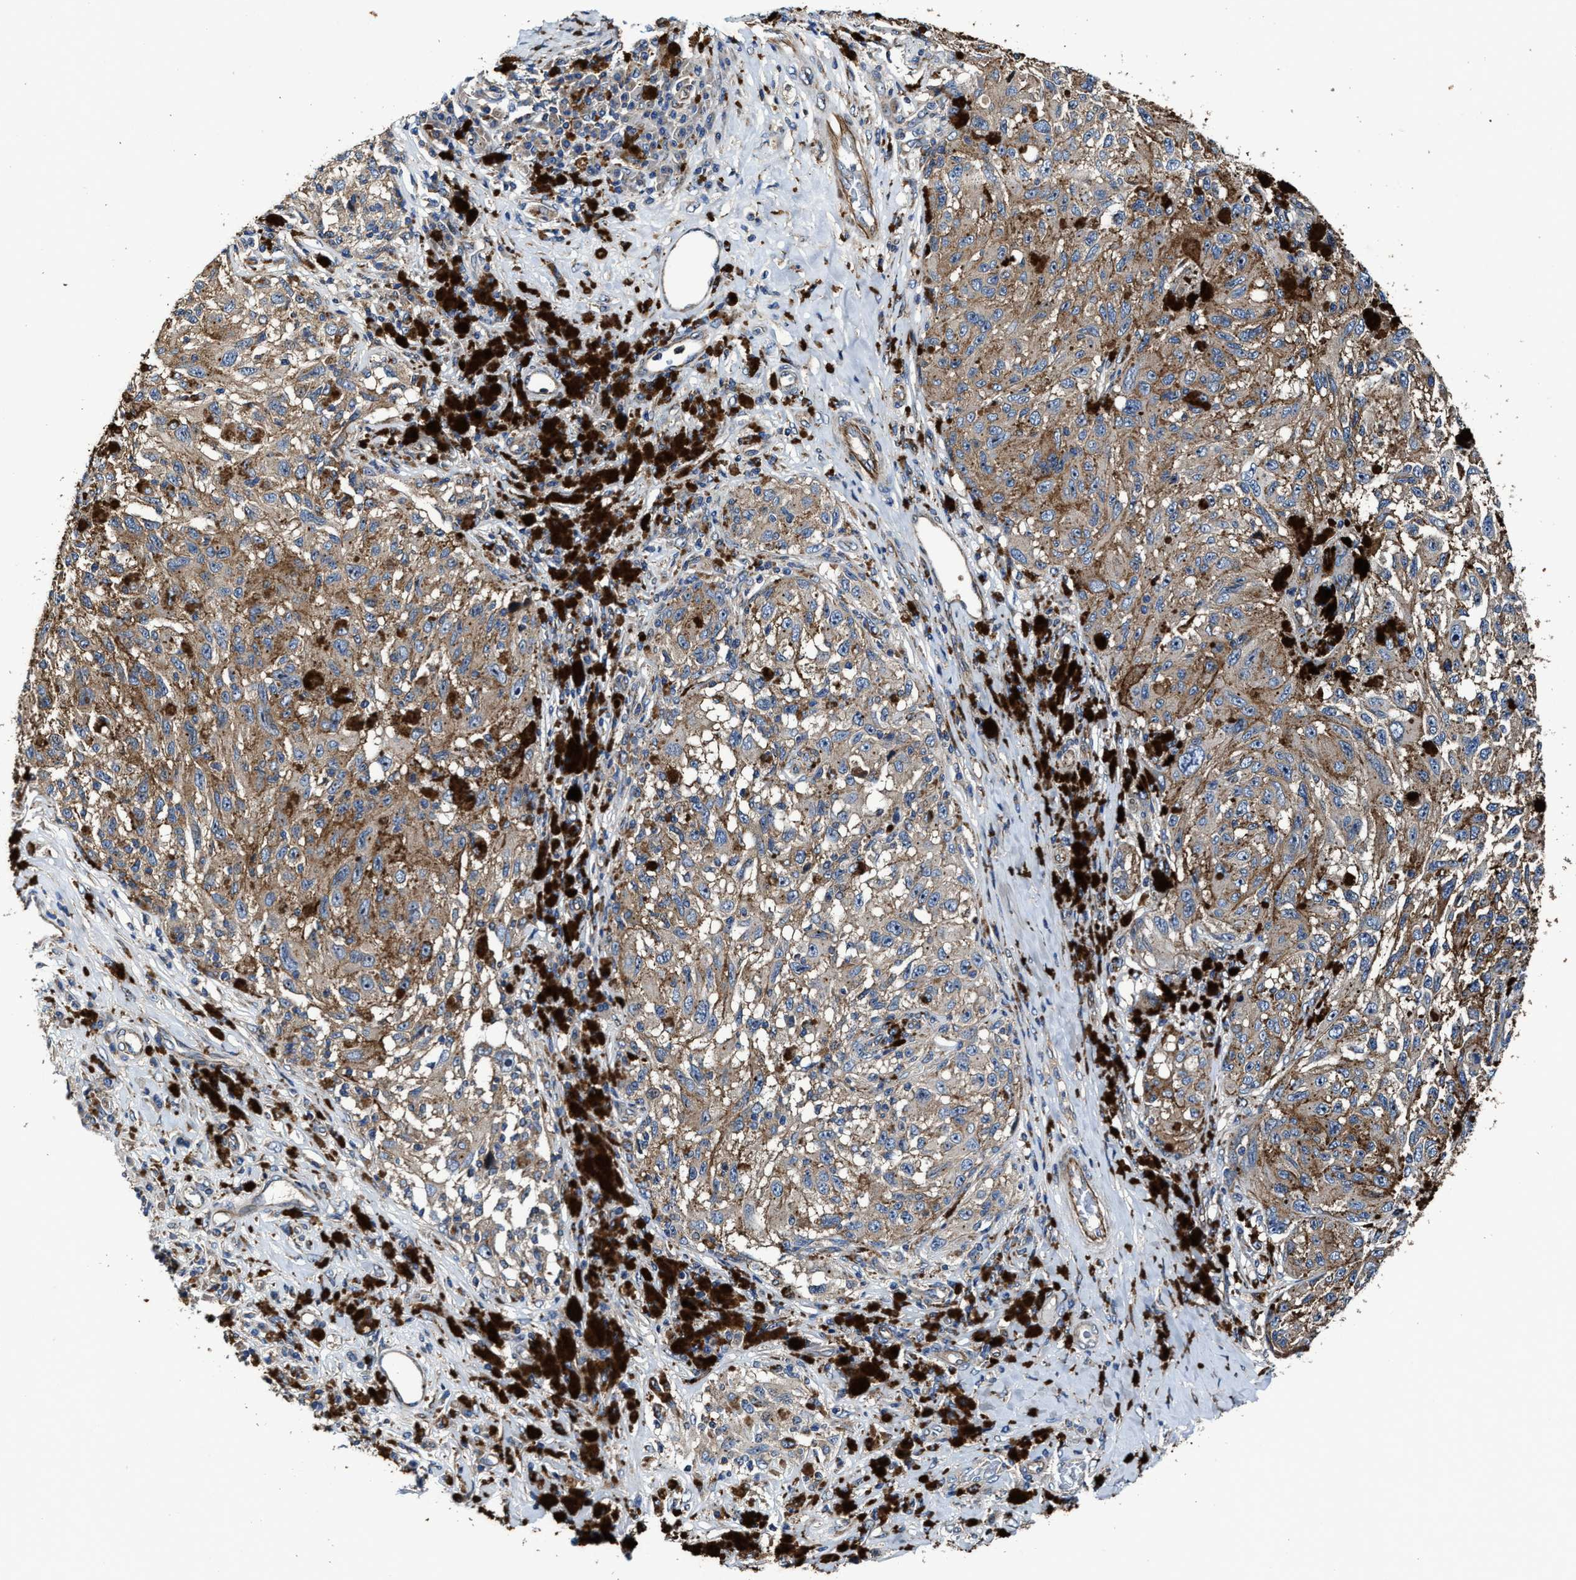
{"staining": {"intensity": "weak", "quantity": ">75%", "location": "cytoplasmic/membranous"}, "tissue": "melanoma", "cell_type": "Tumor cells", "image_type": "cancer", "snomed": [{"axis": "morphology", "description": "Malignant melanoma, NOS"}, {"axis": "topography", "description": "Skin"}], "caption": "A photomicrograph of human malignant melanoma stained for a protein shows weak cytoplasmic/membranous brown staining in tumor cells. The staining was performed using DAB to visualize the protein expression in brown, while the nuclei were stained in blue with hematoxylin (Magnification: 20x).", "gene": "PTAR1", "patient": {"sex": "female", "age": 73}}